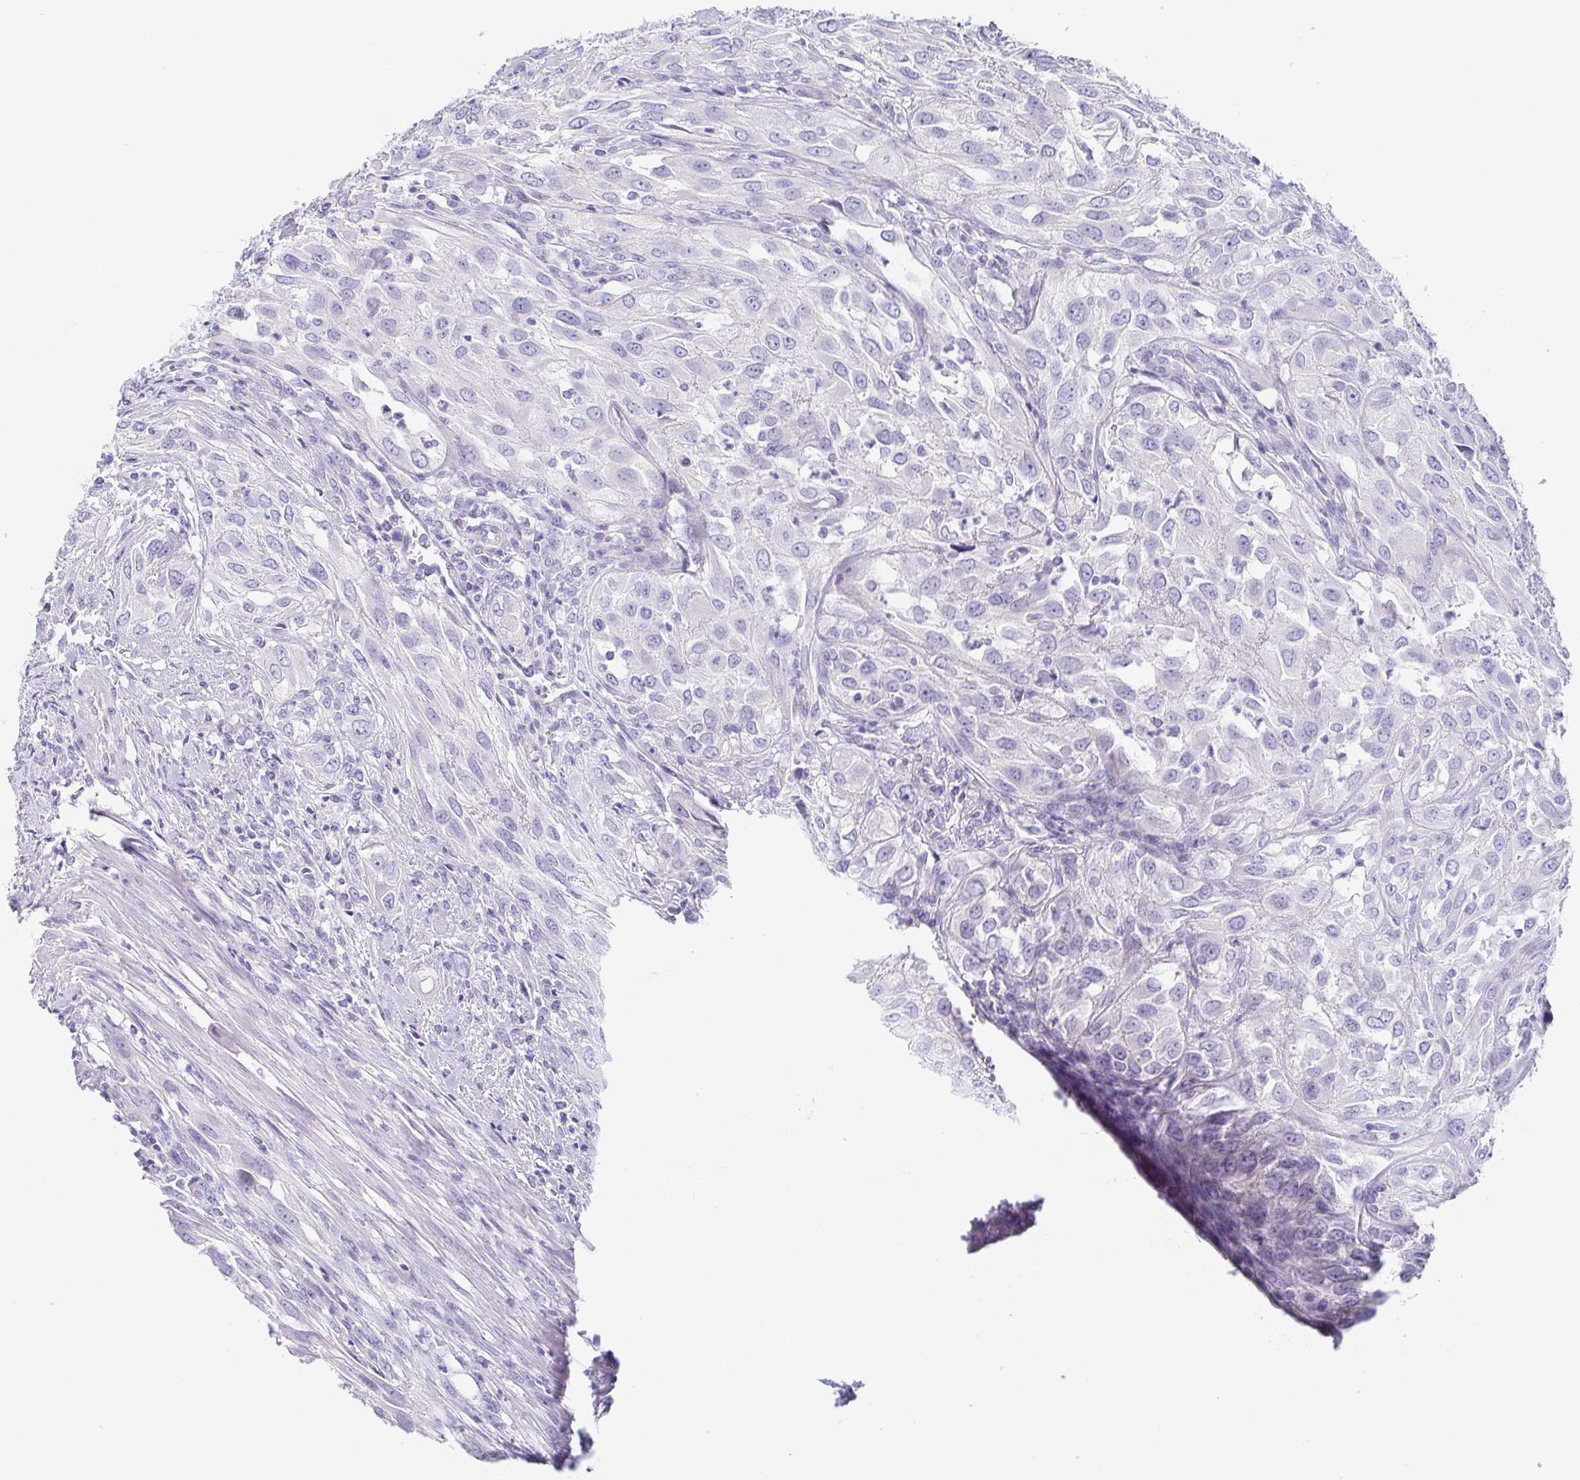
{"staining": {"intensity": "negative", "quantity": "none", "location": "none"}, "tissue": "urothelial cancer", "cell_type": "Tumor cells", "image_type": "cancer", "snomed": [{"axis": "morphology", "description": "Urothelial carcinoma, High grade"}, {"axis": "topography", "description": "Urinary bladder"}], "caption": "Tumor cells show no significant expression in urothelial cancer.", "gene": "PRR4", "patient": {"sex": "male", "age": 67}}